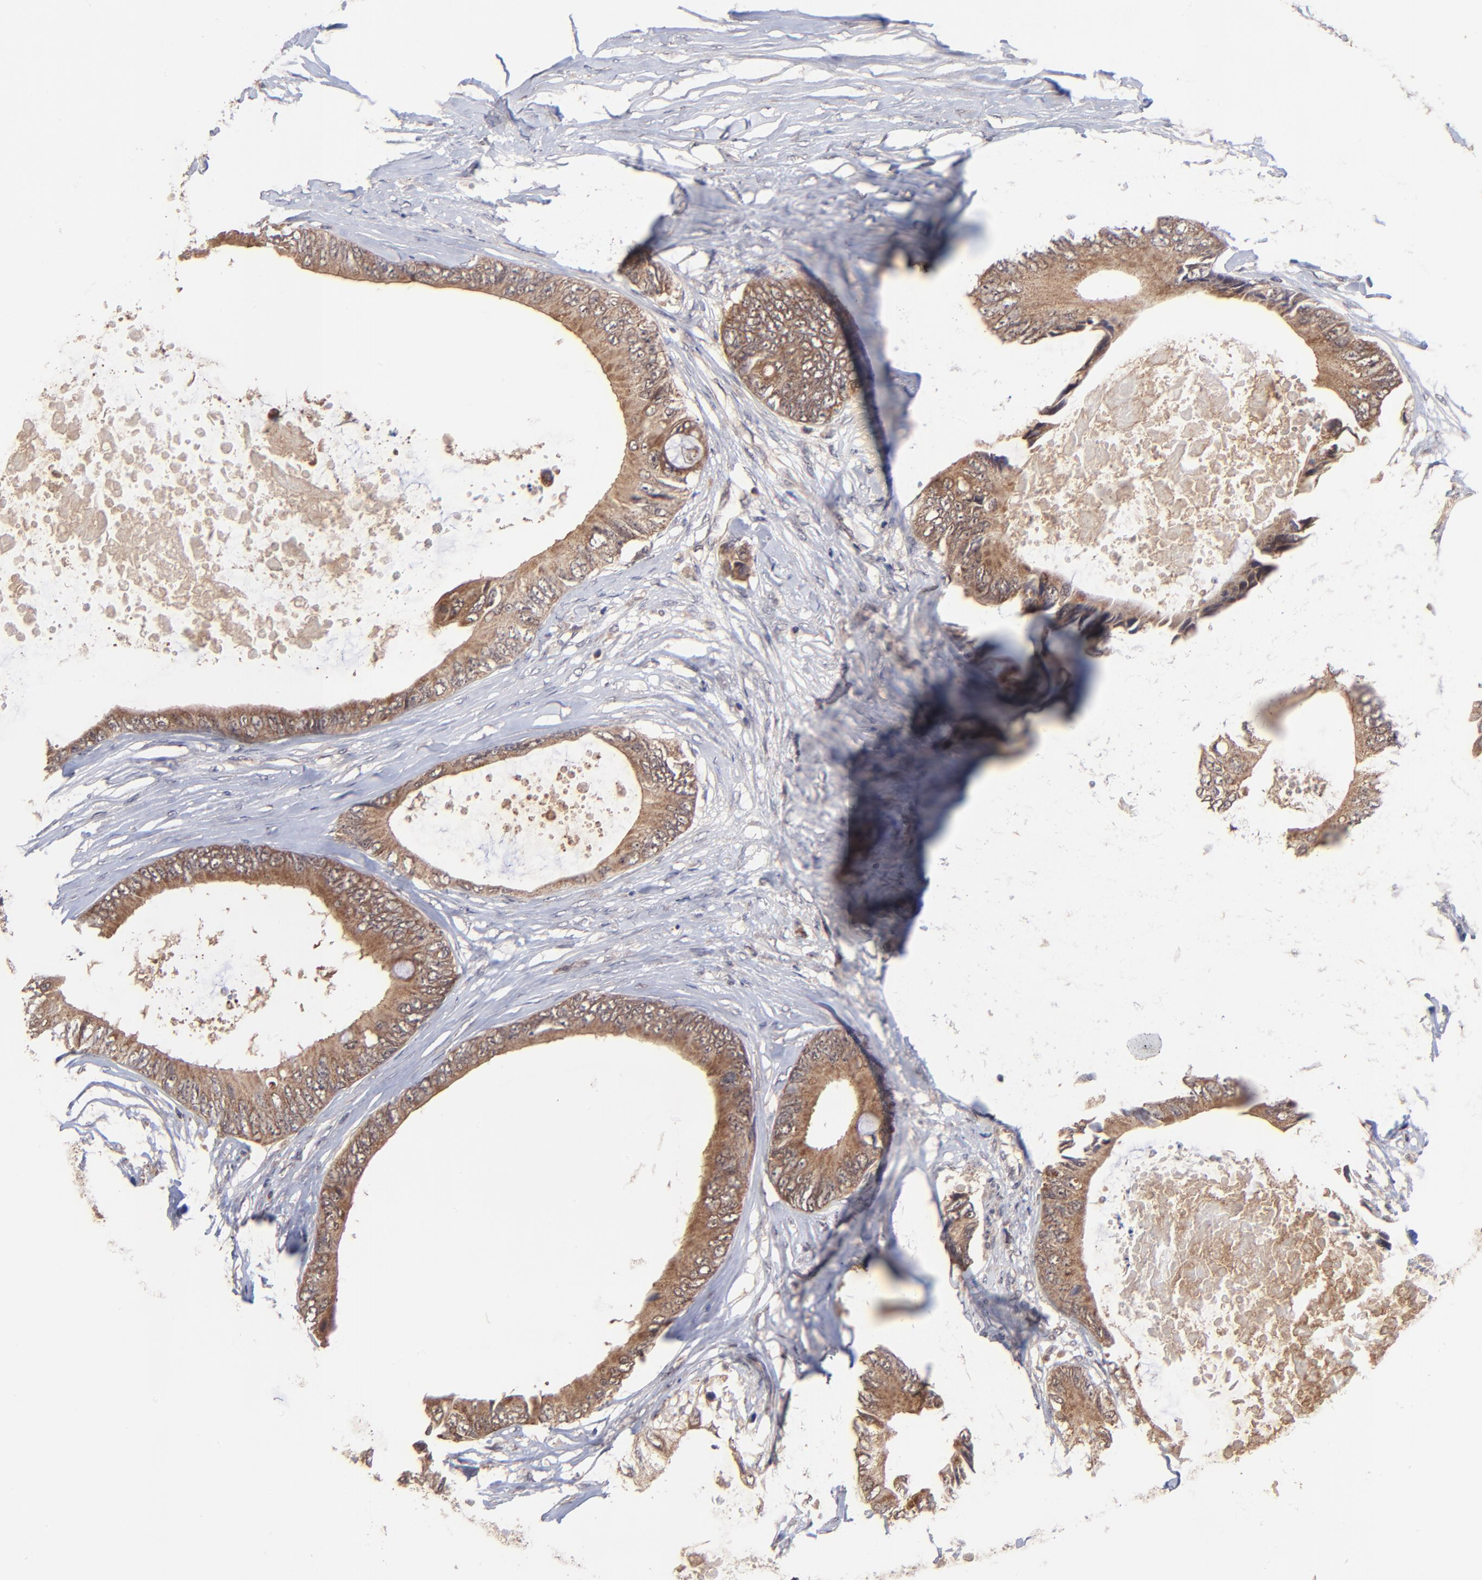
{"staining": {"intensity": "moderate", "quantity": ">75%", "location": "cytoplasmic/membranous"}, "tissue": "colorectal cancer", "cell_type": "Tumor cells", "image_type": "cancer", "snomed": [{"axis": "morphology", "description": "Normal tissue, NOS"}, {"axis": "morphology", "description": "Adenocarcinoma, NOS"}, {"axis": "topography", "description": "Rectum"}, {"axis": "topography", "description": "Peripheral nerve tissue"}], "caption": "Tumor cells reveal medium levels of moderate cytoplasmic/membranous expression in about >75% of cells in colorectal cancer.", "gene": "BAIAP2L2", "patient": {"sex": "female", "age": 77}}